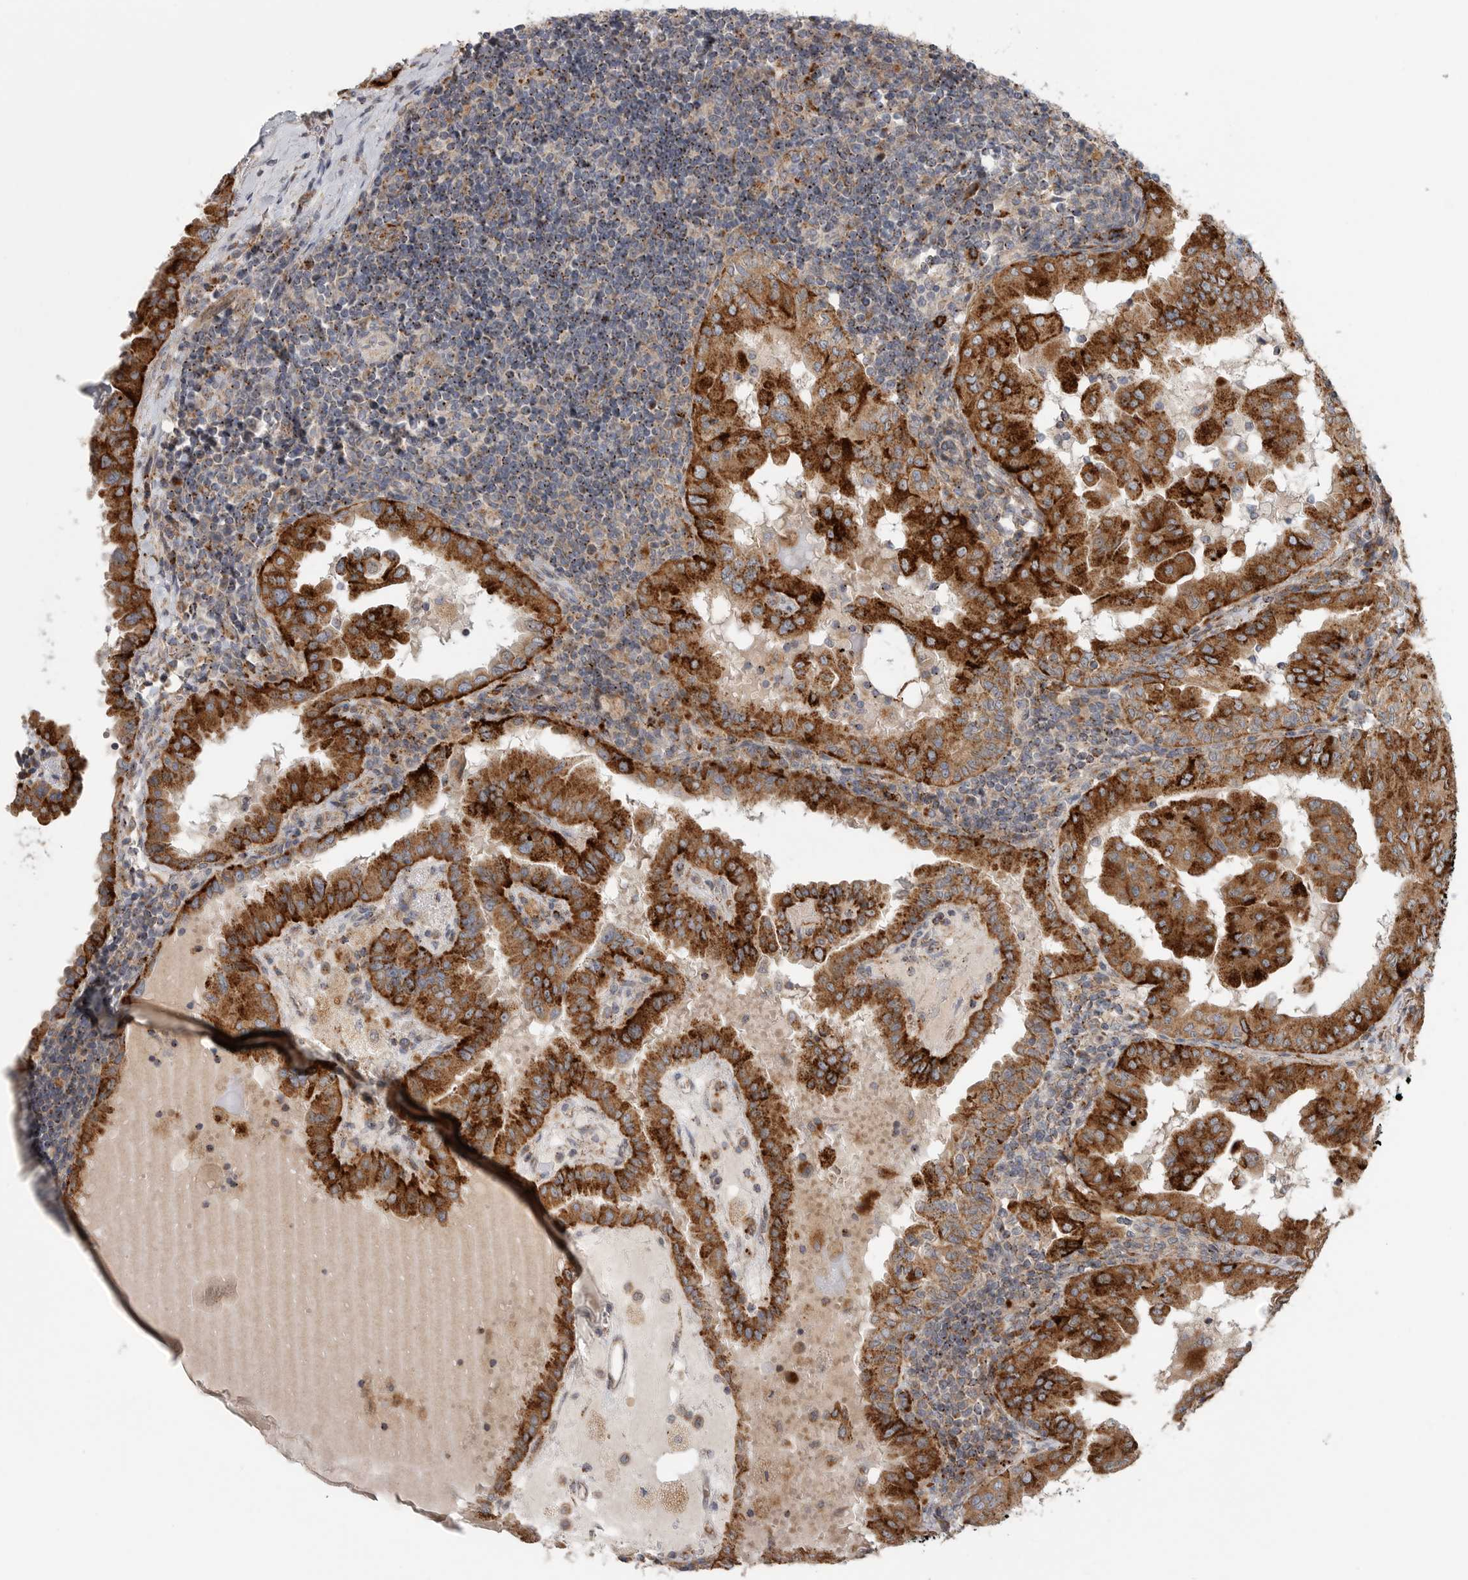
{"staining": {"intensity": "strong", "quantity": ">75%", "location": "cytoplasmic/membranous"}, "tissue": "thyroid cancer", "cell_type": "Tumor cells", "image_type": "cancer", "snomed": [{"axis": "morphology", "description": "Papillary adenocarcinoma, NOS"}, {"axis": "topography", "description": "Thyroid gland"}], "caption": "Immunohistochemistry (DAB (3,3'-diaminobenzidine)) staining of human thyroid papillary adenocarcinoma displays strong cytoplasmic/membranous protein staining in approximately >75% of tumor cells.", "gene": "GALNS", "patient": {"sex": "male", "age": 33}}